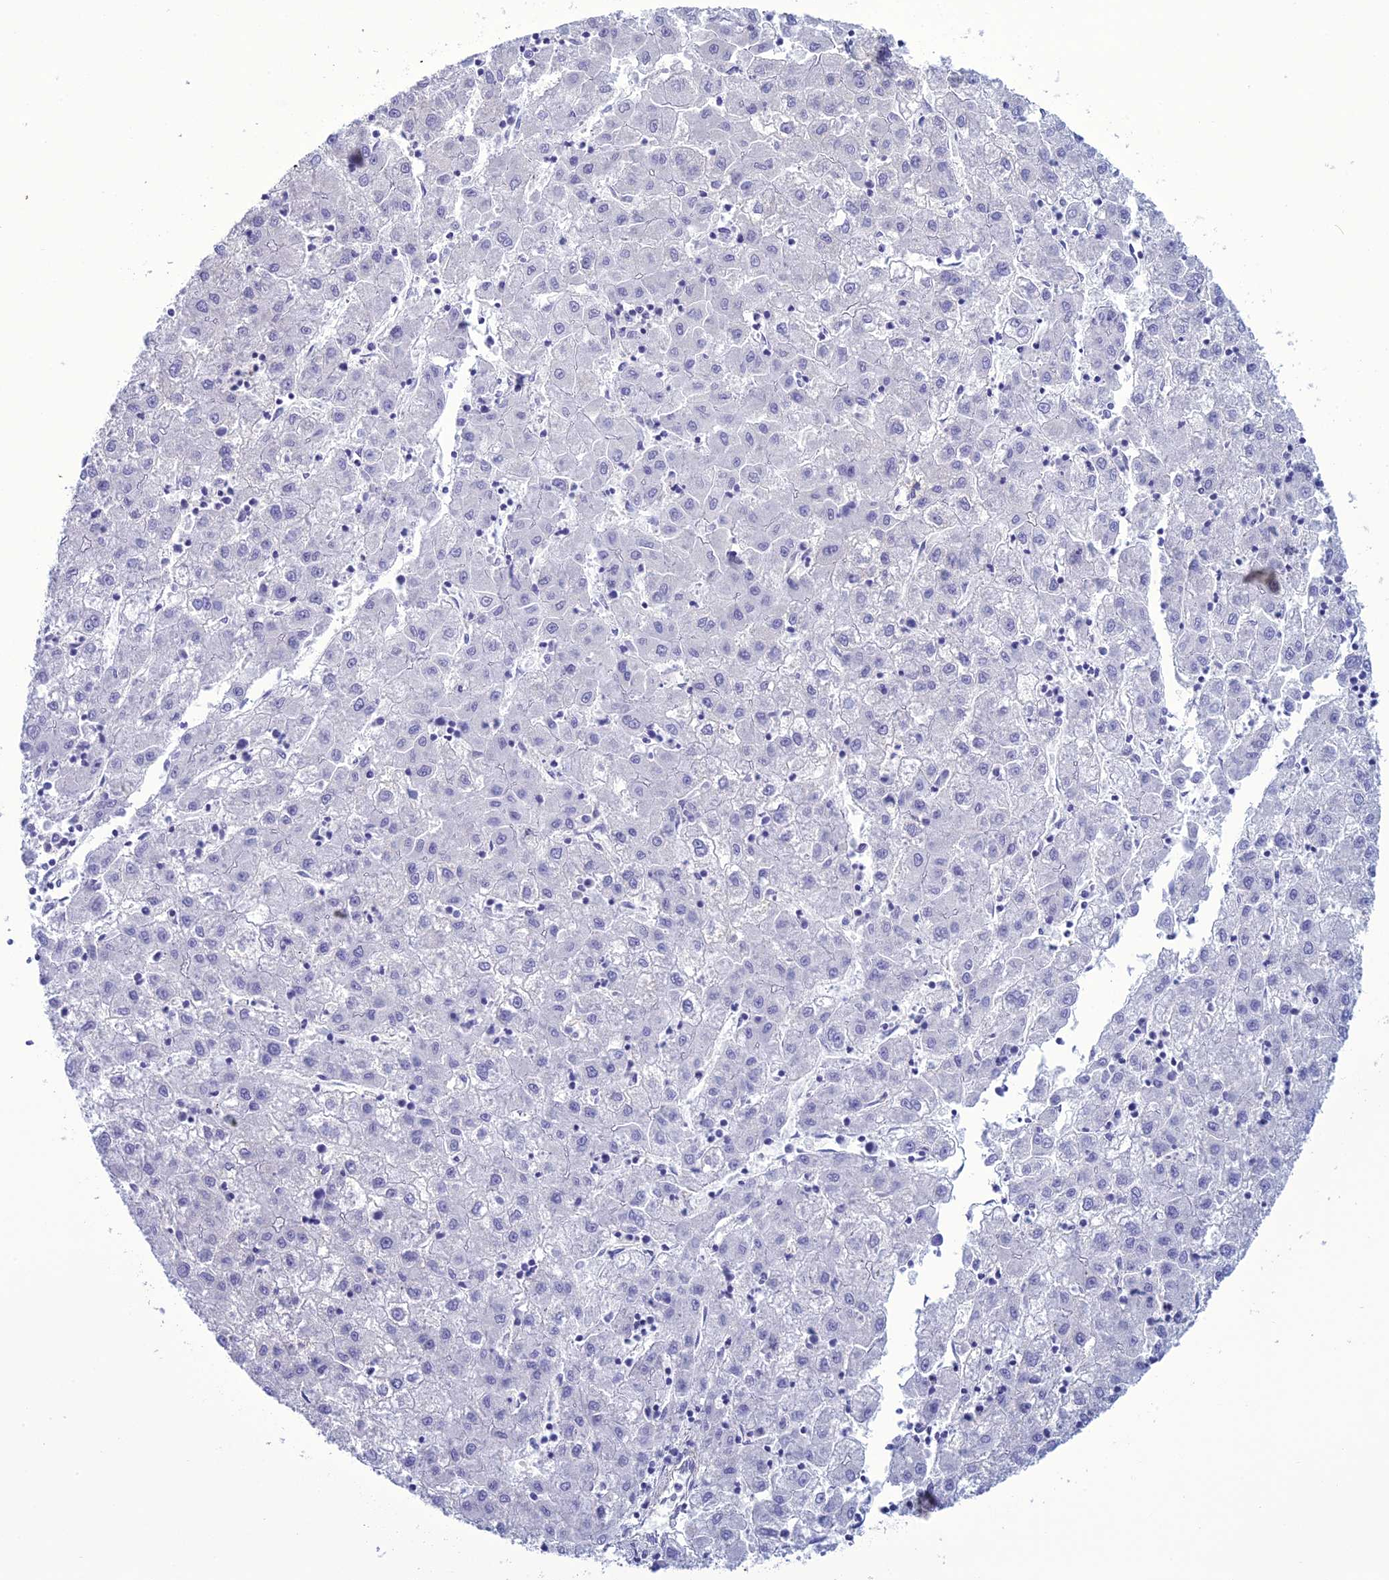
{"staining": {"intensity": "negative", "quantity": "none", "location": "none"}, "tissue": "liver cancer", "cell_type": "Tumor cells", "image_type": "cancer", "snomed": [{"axis": "morphology", "description": "Carcinoma, Hepatocellular, NOS"}, {"axis": "topography", "description": "Liver"}], "caption": "Tumor cells are negative for protein expression in human liver cancer (hepatocellular carcinoma).", "gene": "ACE", "patient": {"sex": "male", "age": 72}}